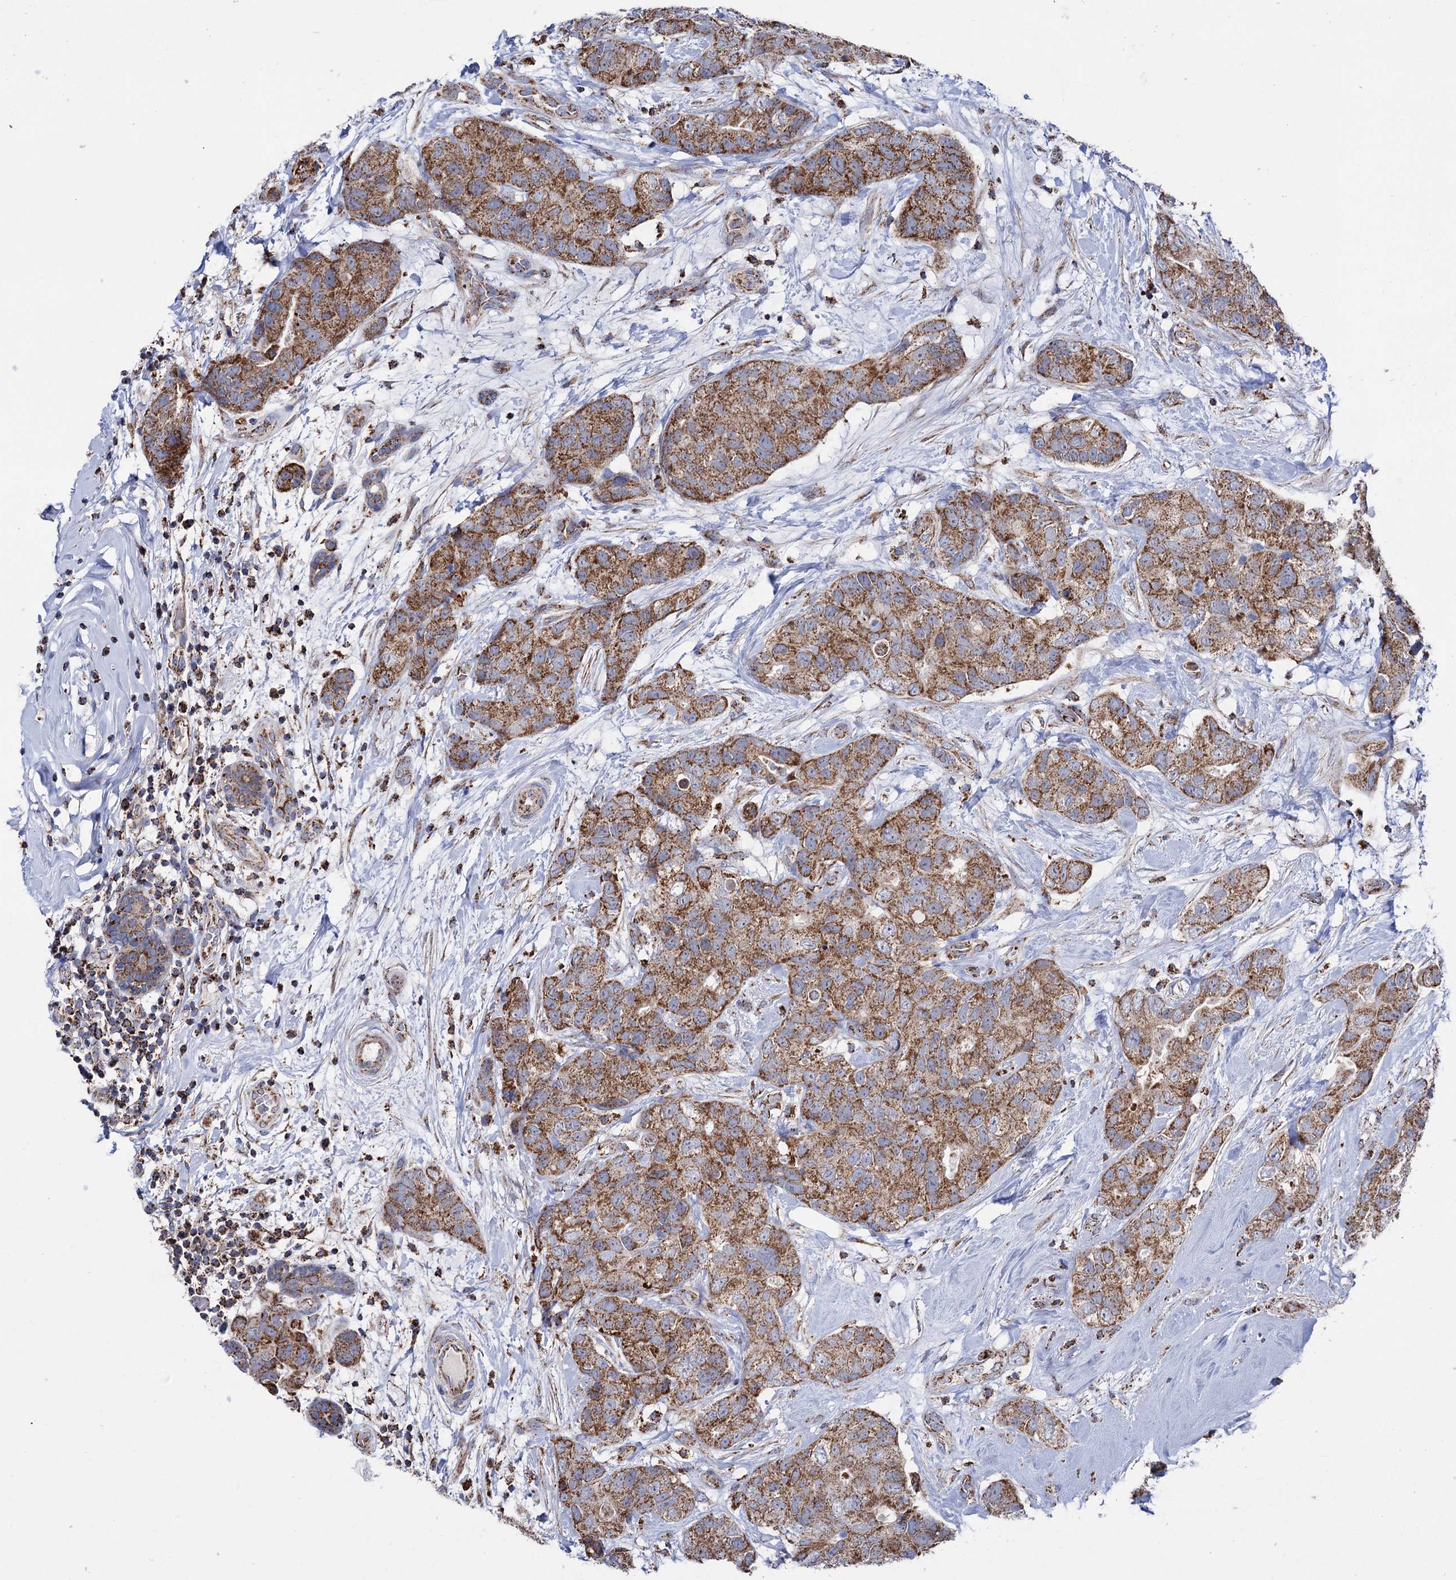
{"staining": {"intensity": "moderate", "quantity": ">75%", "location": "cytoplasmic/membranous"}, "tissue": "breast cancer", "cell_type": "Tumor cells", "image_type": "cancer", "snomed": [{"axis": "morphology", "description": "Duct carcinoma"}, {"axis": "topography", "description": "Breast"}], "caption": "Brown immunohistochemical staining in human breast infiltrating ductal carcinoma reveals moderate cytoplasmic/membranous positivity in approximately >75% of tumor cells. (DAB IHC, brown staining for protein, blue staining for nuclei).", "gene": "ABHD10", "patient": {"sex": "female", "age": 62}}